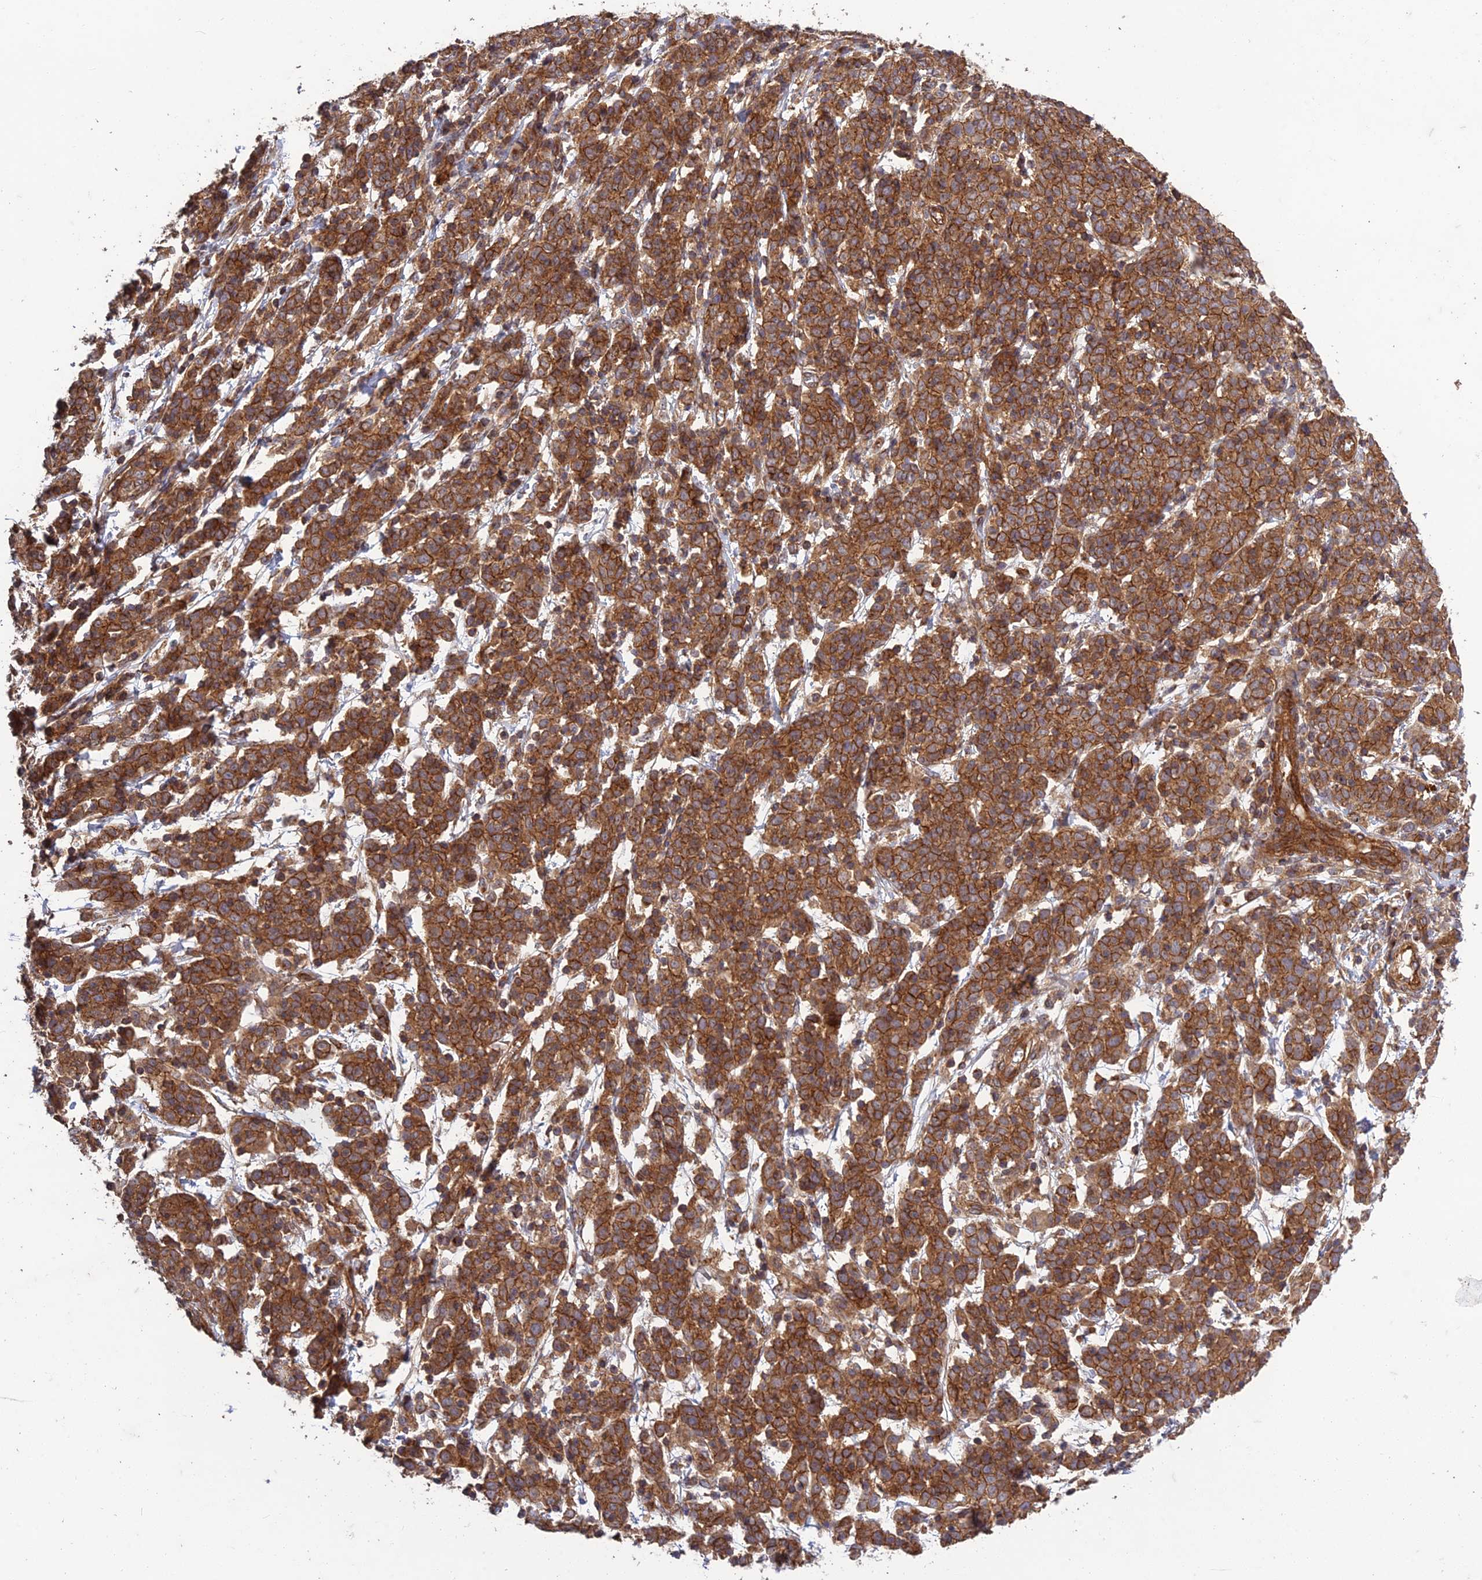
{"staining": {"intensity": "strong", "quantity": ">75%", "location": "cytoplasmic/membranous"}, "tissue": "cervical cancer", "cell_type": "Tumor cells", "image_type": "cancer", "snomed": [{"axis": "morphology", "description": "Squamous cell carcinoma, NOS"}, {"axis": "topography", "description": "Cervix"}], "caption": "A photomicrograph showing strong cytoplasmic/membranous staining in about >75% of tumor cells in cervical squamous cell carcinoma, as visualized by brown immunohistochemical staining.", "gene": "TMEM131L", "patient": {"sex": "female", "age": 67}}